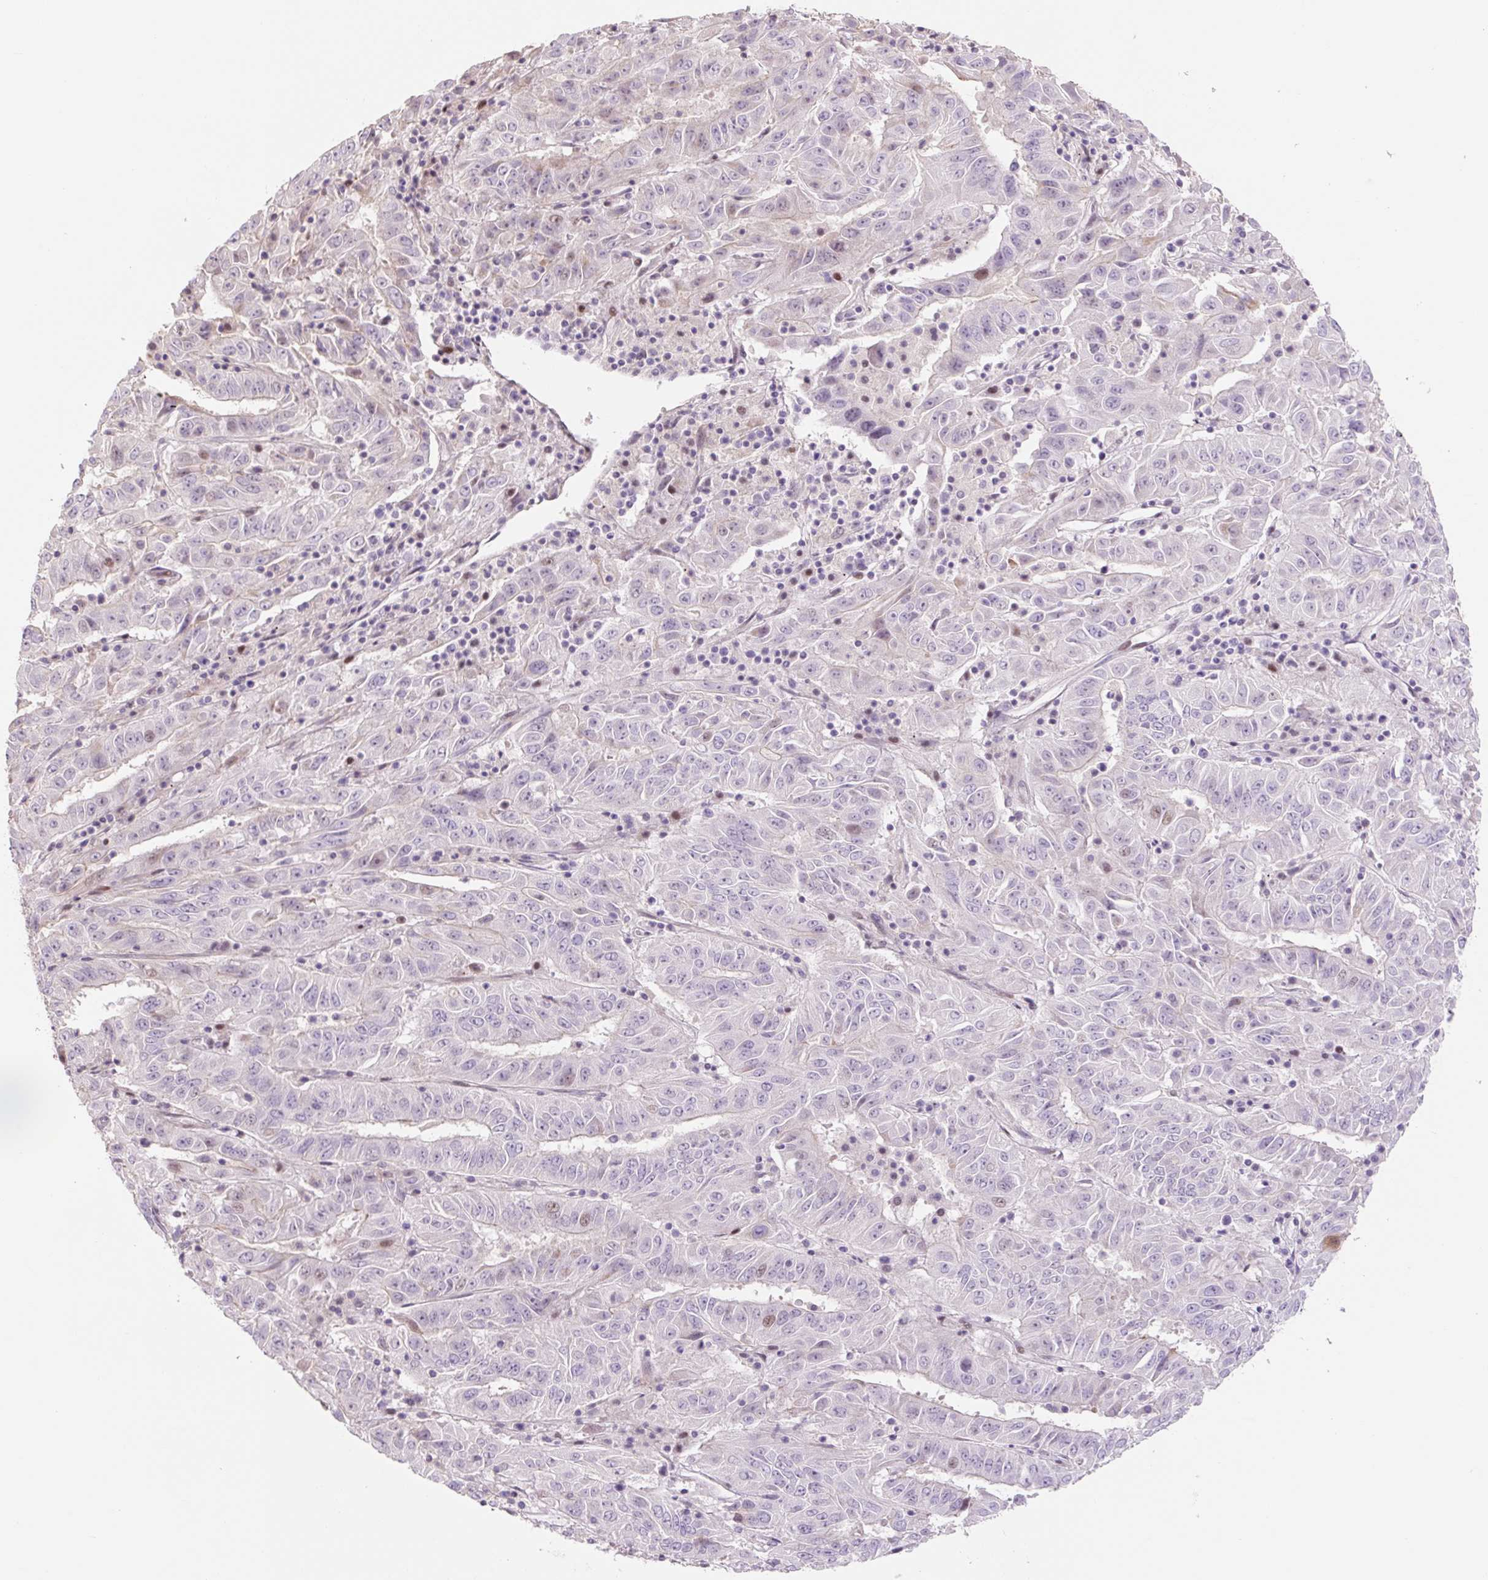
{"staining": {"intensity": "moderate", "quantity": "<25%", "location": "cytoplasmic/membranous,nuclear"}, "tissue": "pancreatic cancer", "cell_type": "Tumor cells", "image_type": "cancer", "snomed": [{"axis": "morphology", "description": "Adenocarcinoma, NOS"}, {"axis": "topography", "description": "Pancreas"}], "caption": "High-power microscopy captured an immunohistochemistry histopathology image of pancreatic adenocarcinoma, revealing moderate cytoplasmic/membranous and nuclear expression in about <25% of tumor cells.", "gene": "ZNF552", "patient": {"sex": "male", "age": 63}}